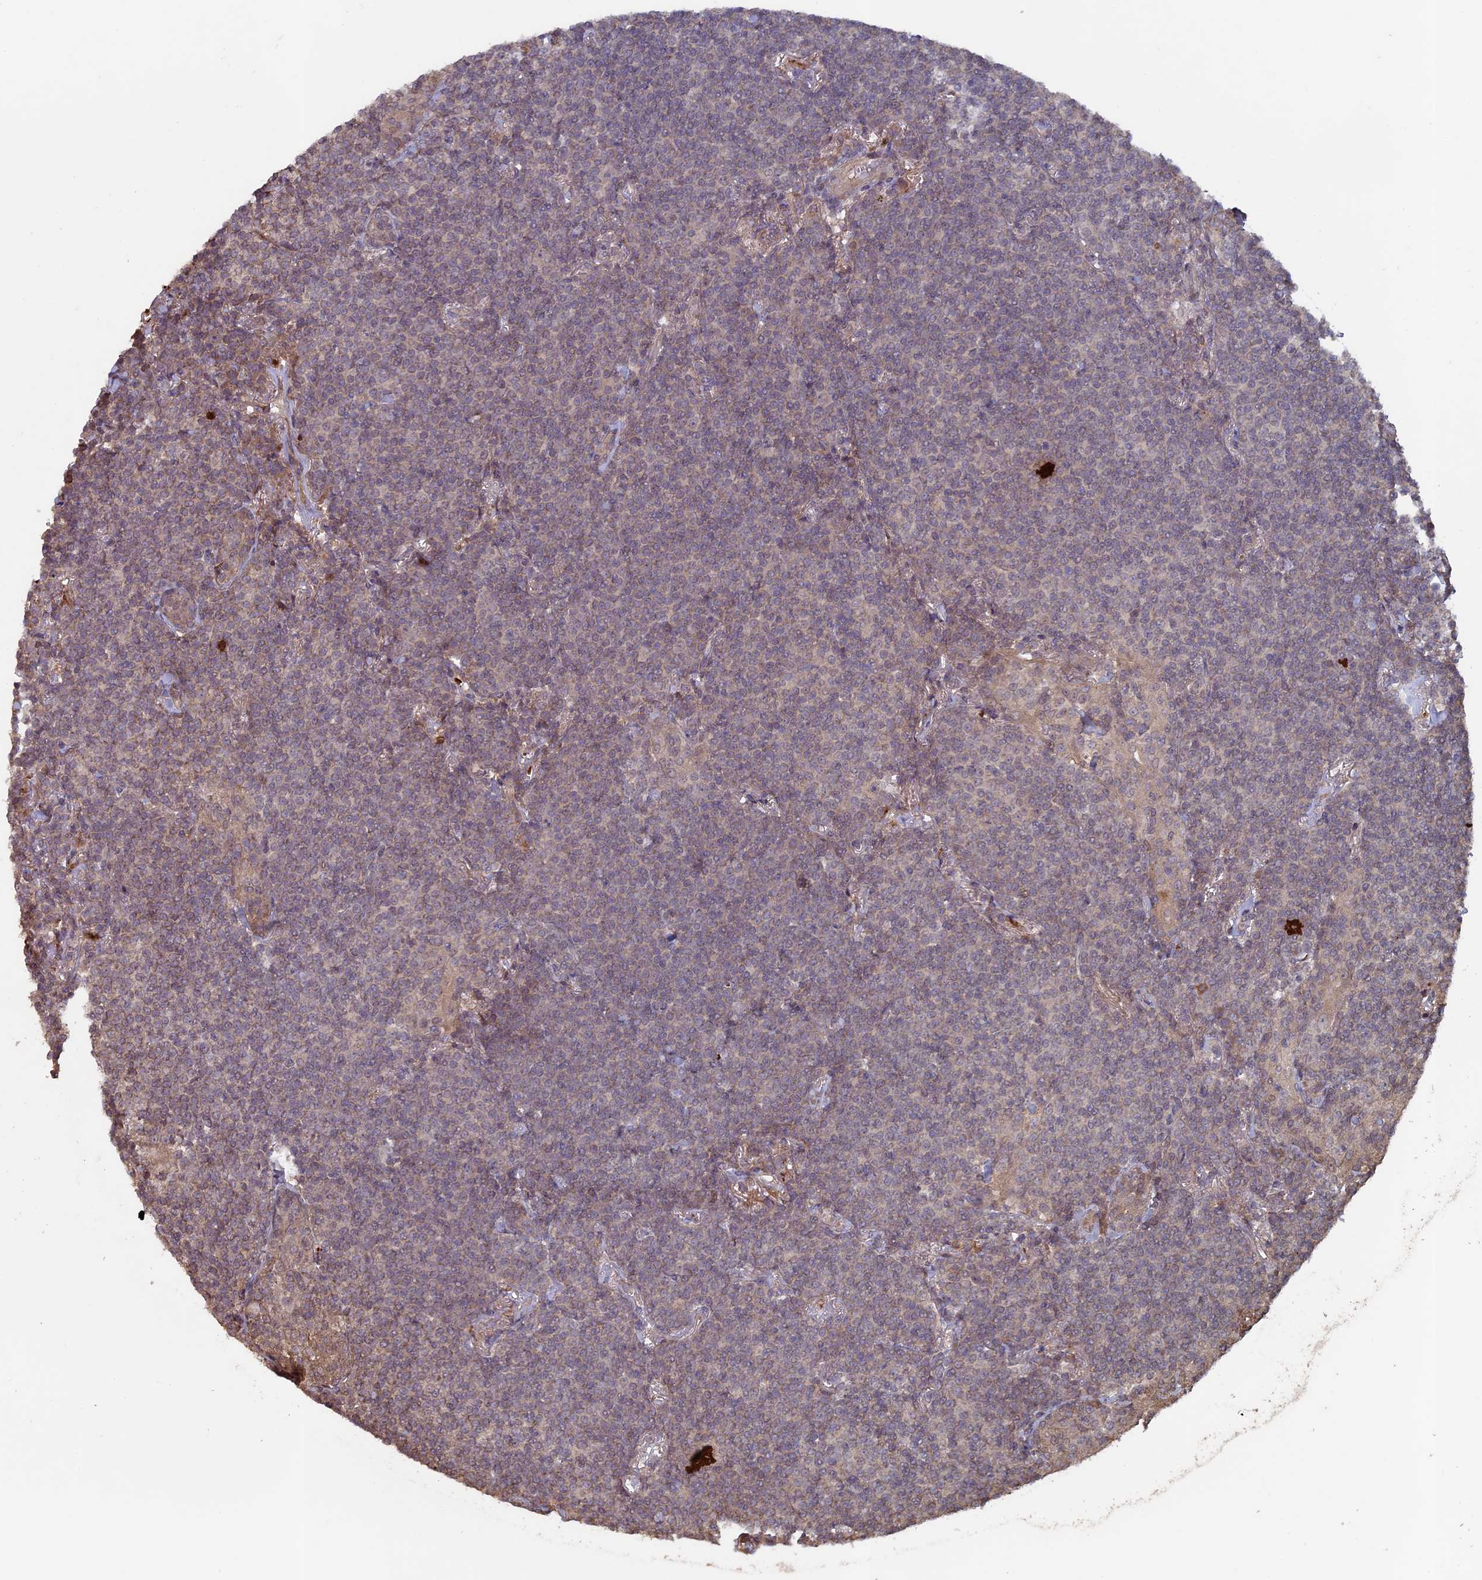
{"staining": {"intensity": "weak", "quantity": "25%-75%", "location": "cytoplasmic/membranous"}, "tissue": "lymphoma", "cell_type": "Tumor cells", "image_type": "cancer", "snomed": [{"axis": "morphology", "description": "Malignant lymphoma, non-Hodgkin's type, Low grade"}, {"axis": "topography", "description": "Lung"}], "caption": "Immunohistochemical staining of low-grade malignant lymphoma, non-Hodgkin's type demonstrates low levels of weak cytoplasmic/membranous positivity in approximately 25%-75% of tumor cells.", "gene": "RCCD1", "patient": {"sex": "female", "age": 71}}